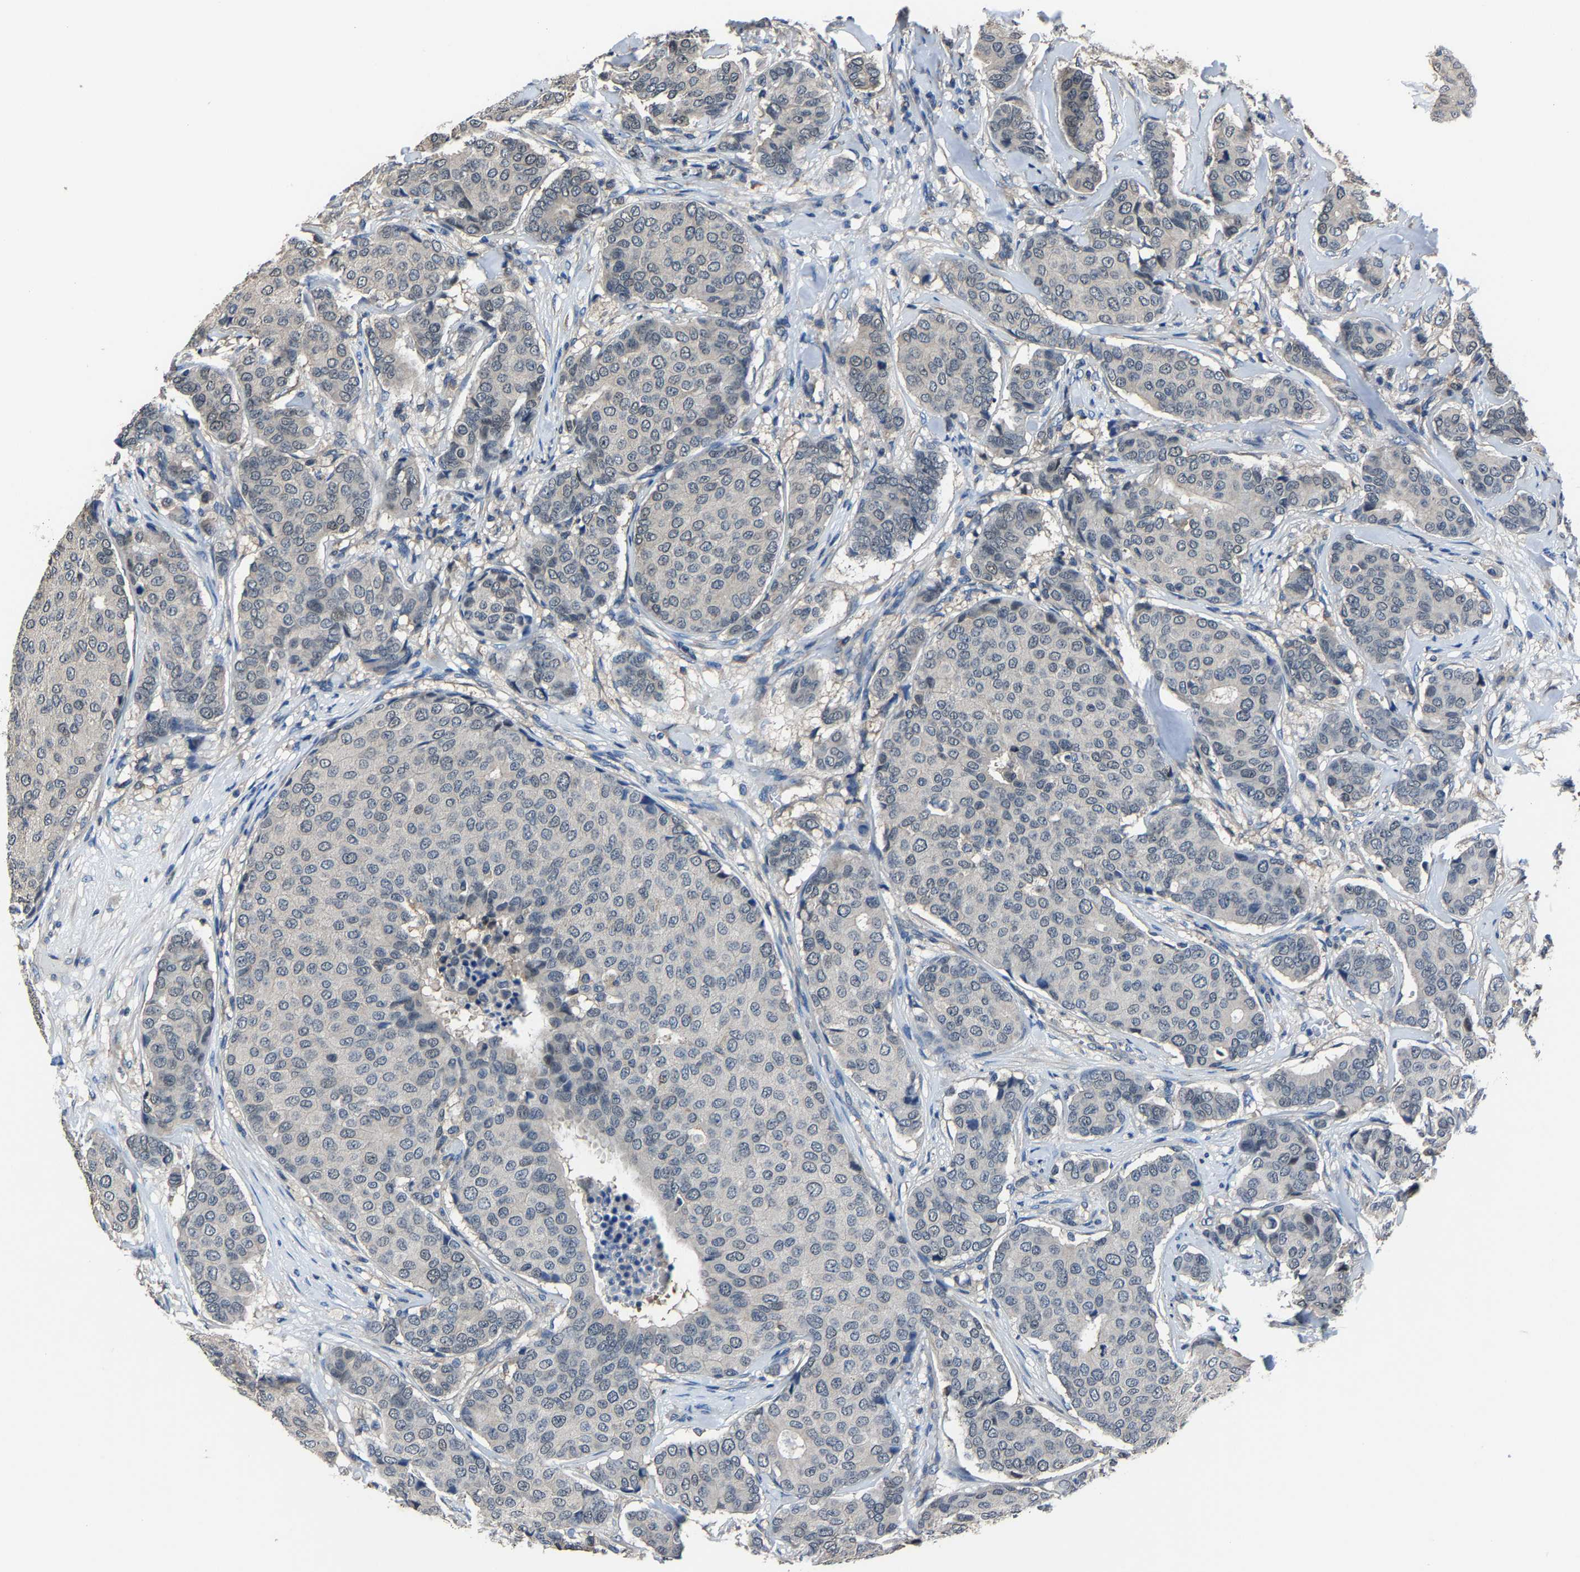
{"staining": {"intensity": "negative", "quantity": "none", "location": "none"}, "tissue": "breast cancer", "cell_type": "Tumor cells", "image_type": "cancer", "snomed": [{"axis": "morphology", "description": "Duct carcinoma"}, {"axis": "topography", "description": "Breast"}], "caption": "An immunohistochemistry photomicrograph of intraductal carcinoma (breast) is shown. There is no staining in tumor cells of intraductal carcinoma (breast).", "gene": "STRBP", "patient": {"sex": "female", "age": 75}}